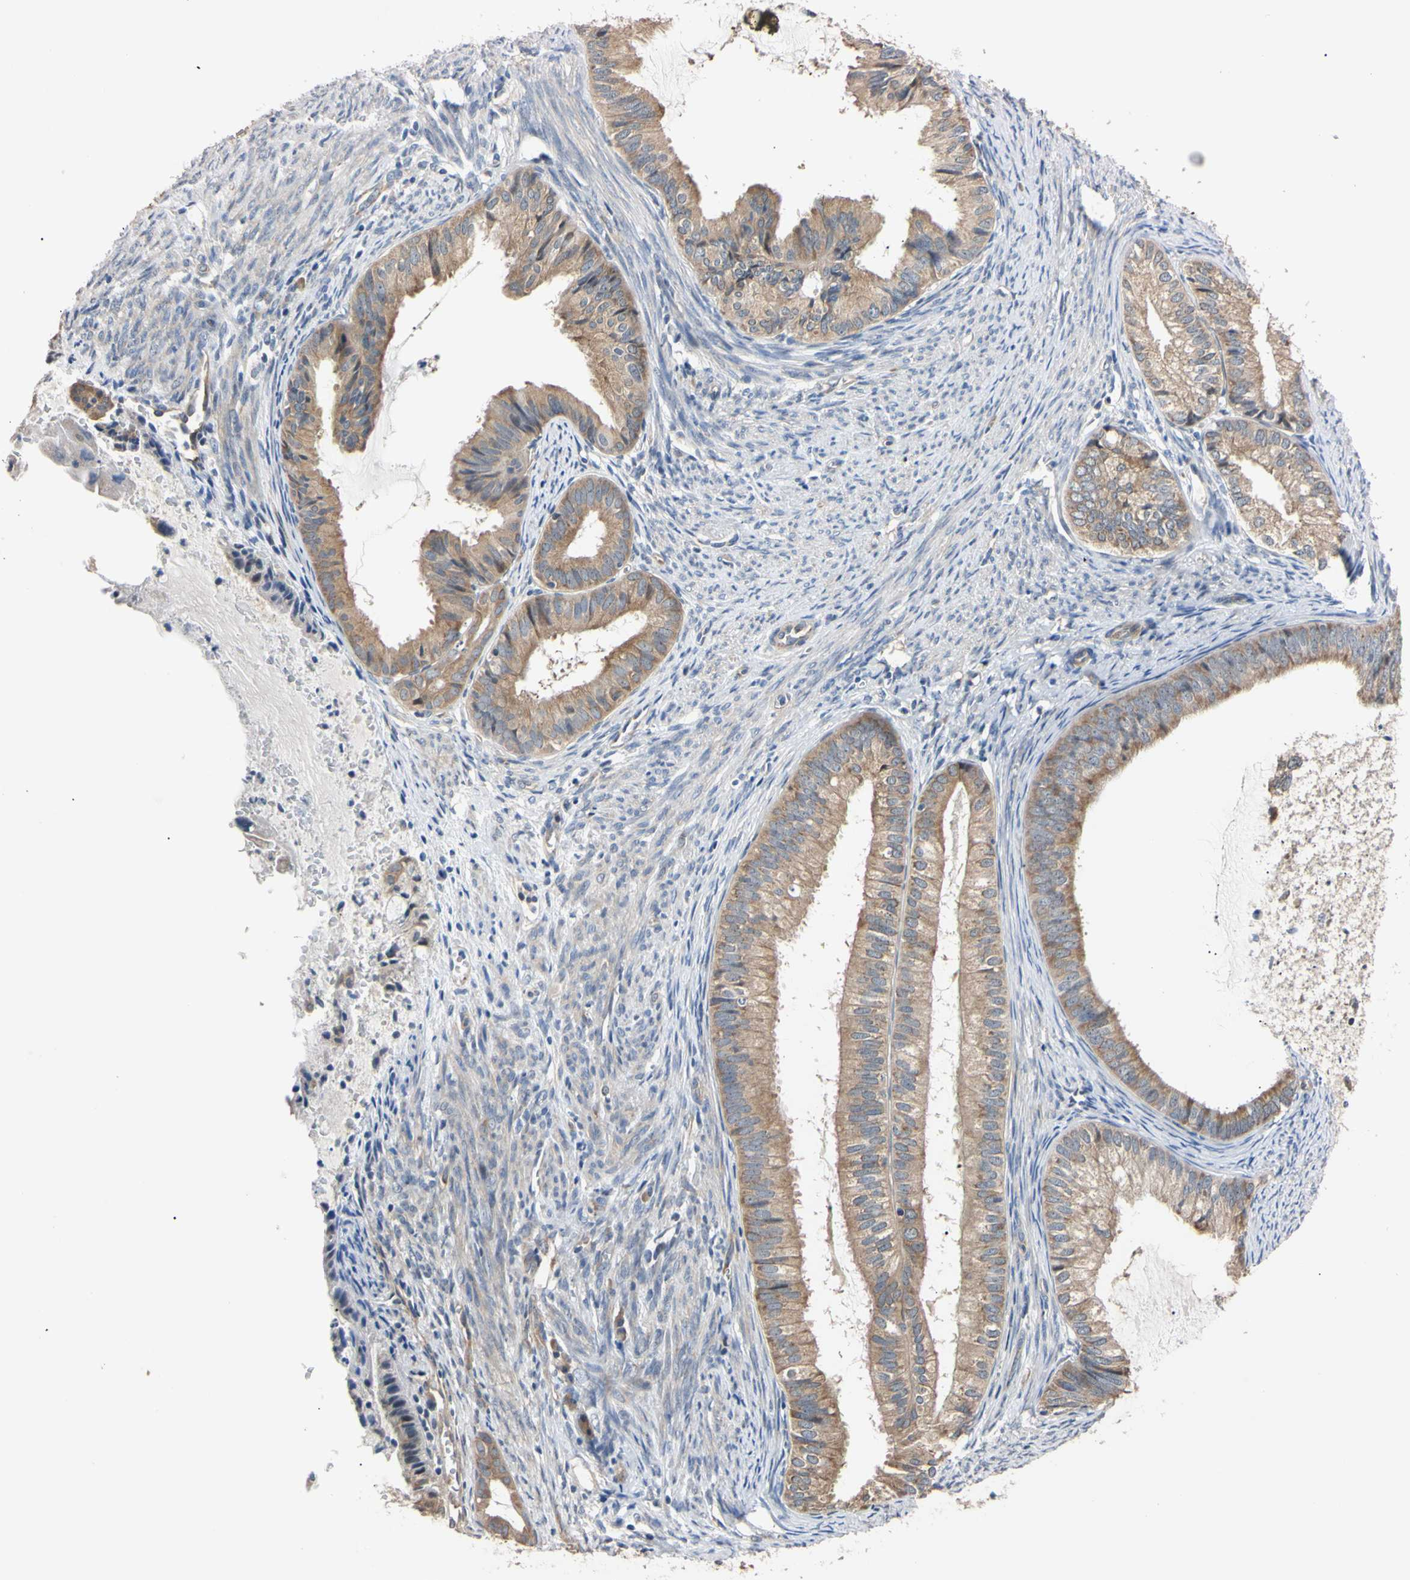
{"staining": {"intensity": "moderate", "quantity": "<25%", "location": "cytoplasmic/membranous"}, "tissue": "endometrial cancer", "cell_type": "Tumor cells", "image_type": "cancer", "snomed": [{"axis": "morphology", "description": "Adenocarcinoma, NOS"}, {"axis": "topography", "description": "Endometrium"}], "caption": "This micrograph displays immunohistochemistry (IHC) staining of adenocarcinoma (endometrial), with low moderate cytoplasmic/membranous positivity in about <25% of tumor cells.", "gene": "RARS1", "patient": {"sex": "female", "age": 86}}